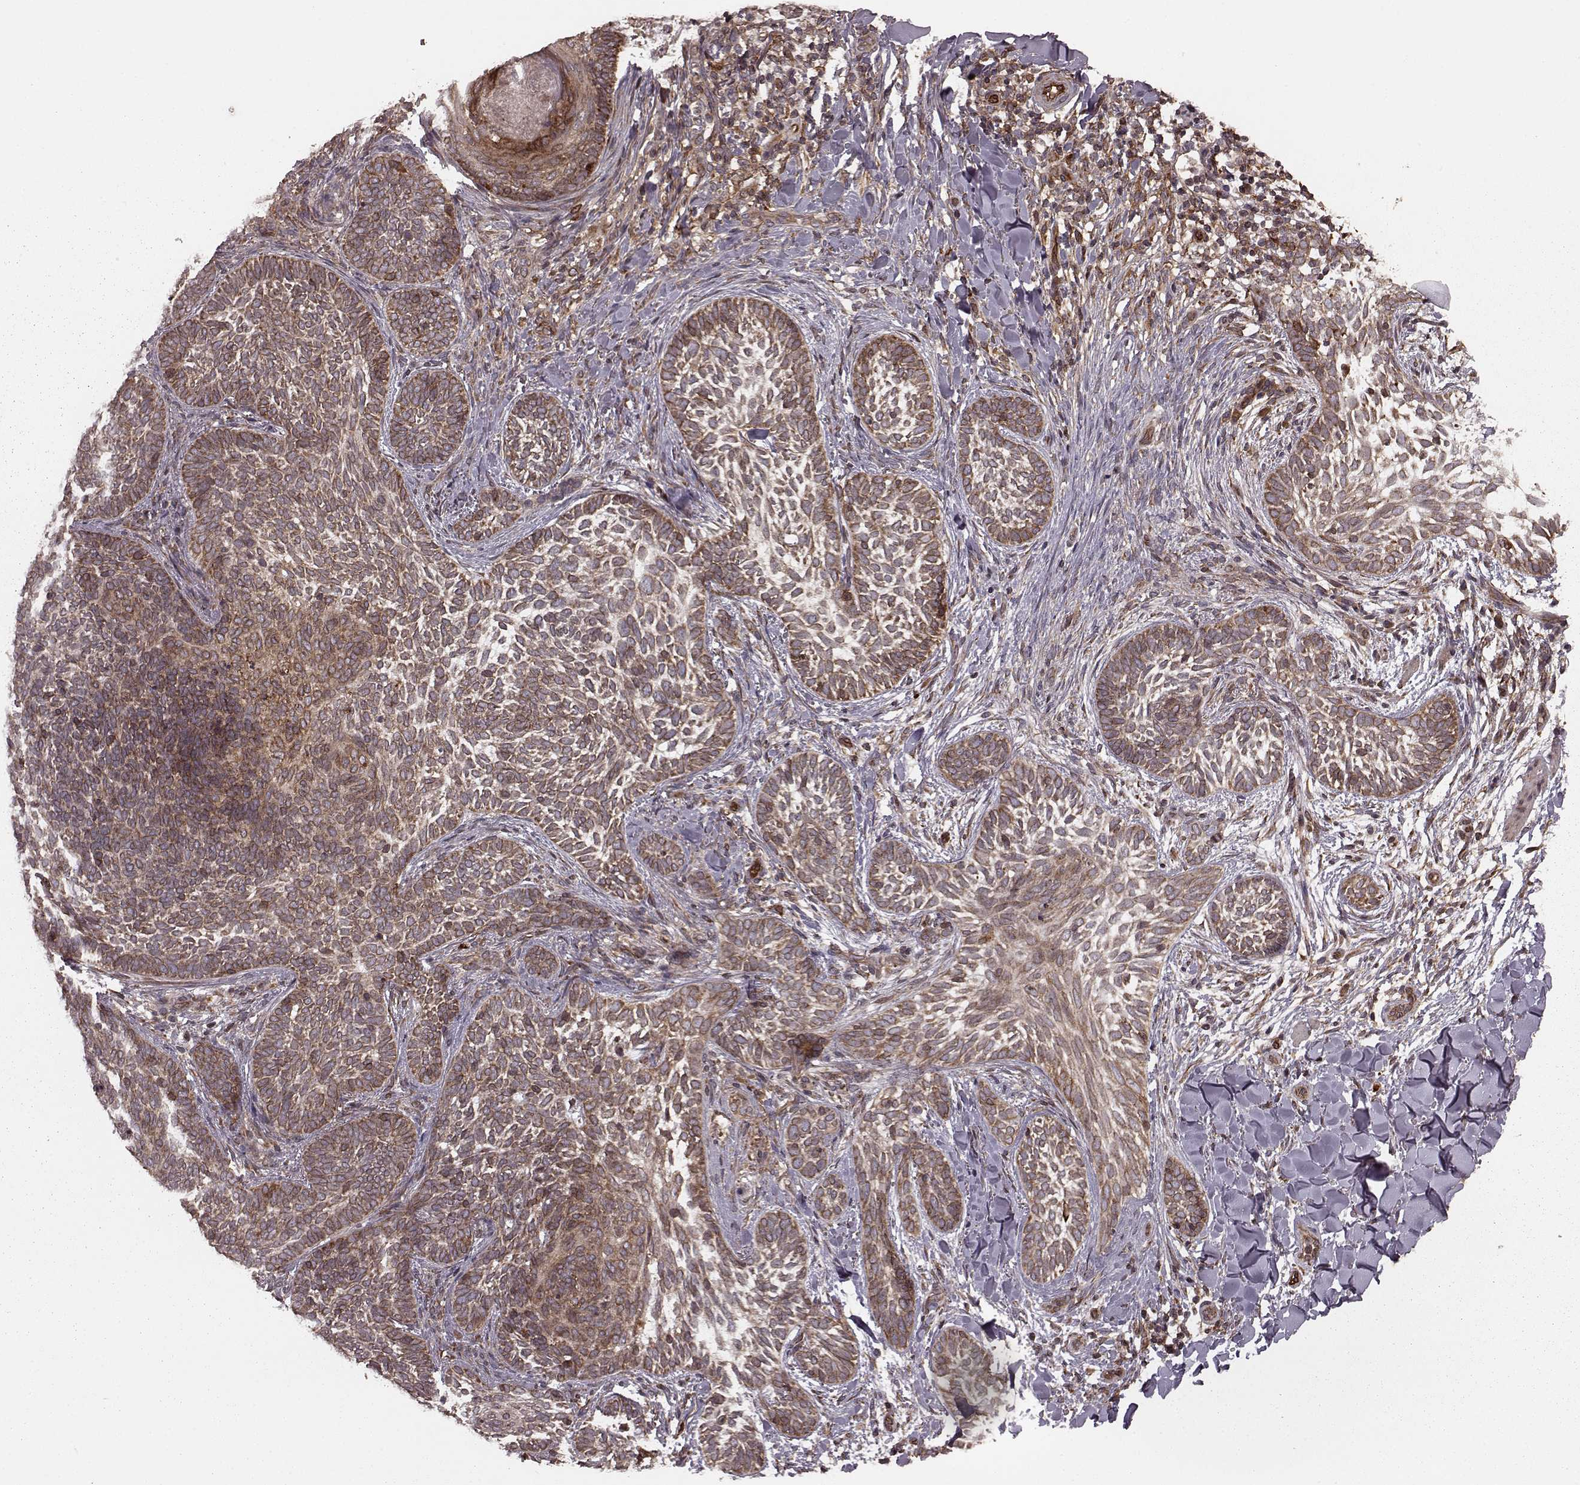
{"staining": {"intensity": "moderate", "quantity": ">75%", "location": "cytoplasmic/membranous"}, "tissue": "skin cancer", "cell_type": "Tumor cells", "image_type": "cancer", "snomed": [{"axis": "morphology", "description": "Normal tissue, NOS"}, {"axis": "morphology", "description": "Basal cell carcinoma"}, {"axis": "topography", "description": "Skin"}], "caption": "Skin cancer (basal cell carcinoma) stained with immunohistochemistry (IHC) shows moderate cytoplasmic/membranous staining in about >75% of tumor cells.", "gene": "AGPAT1", "patient": {"sex": "male", "age": 46}}